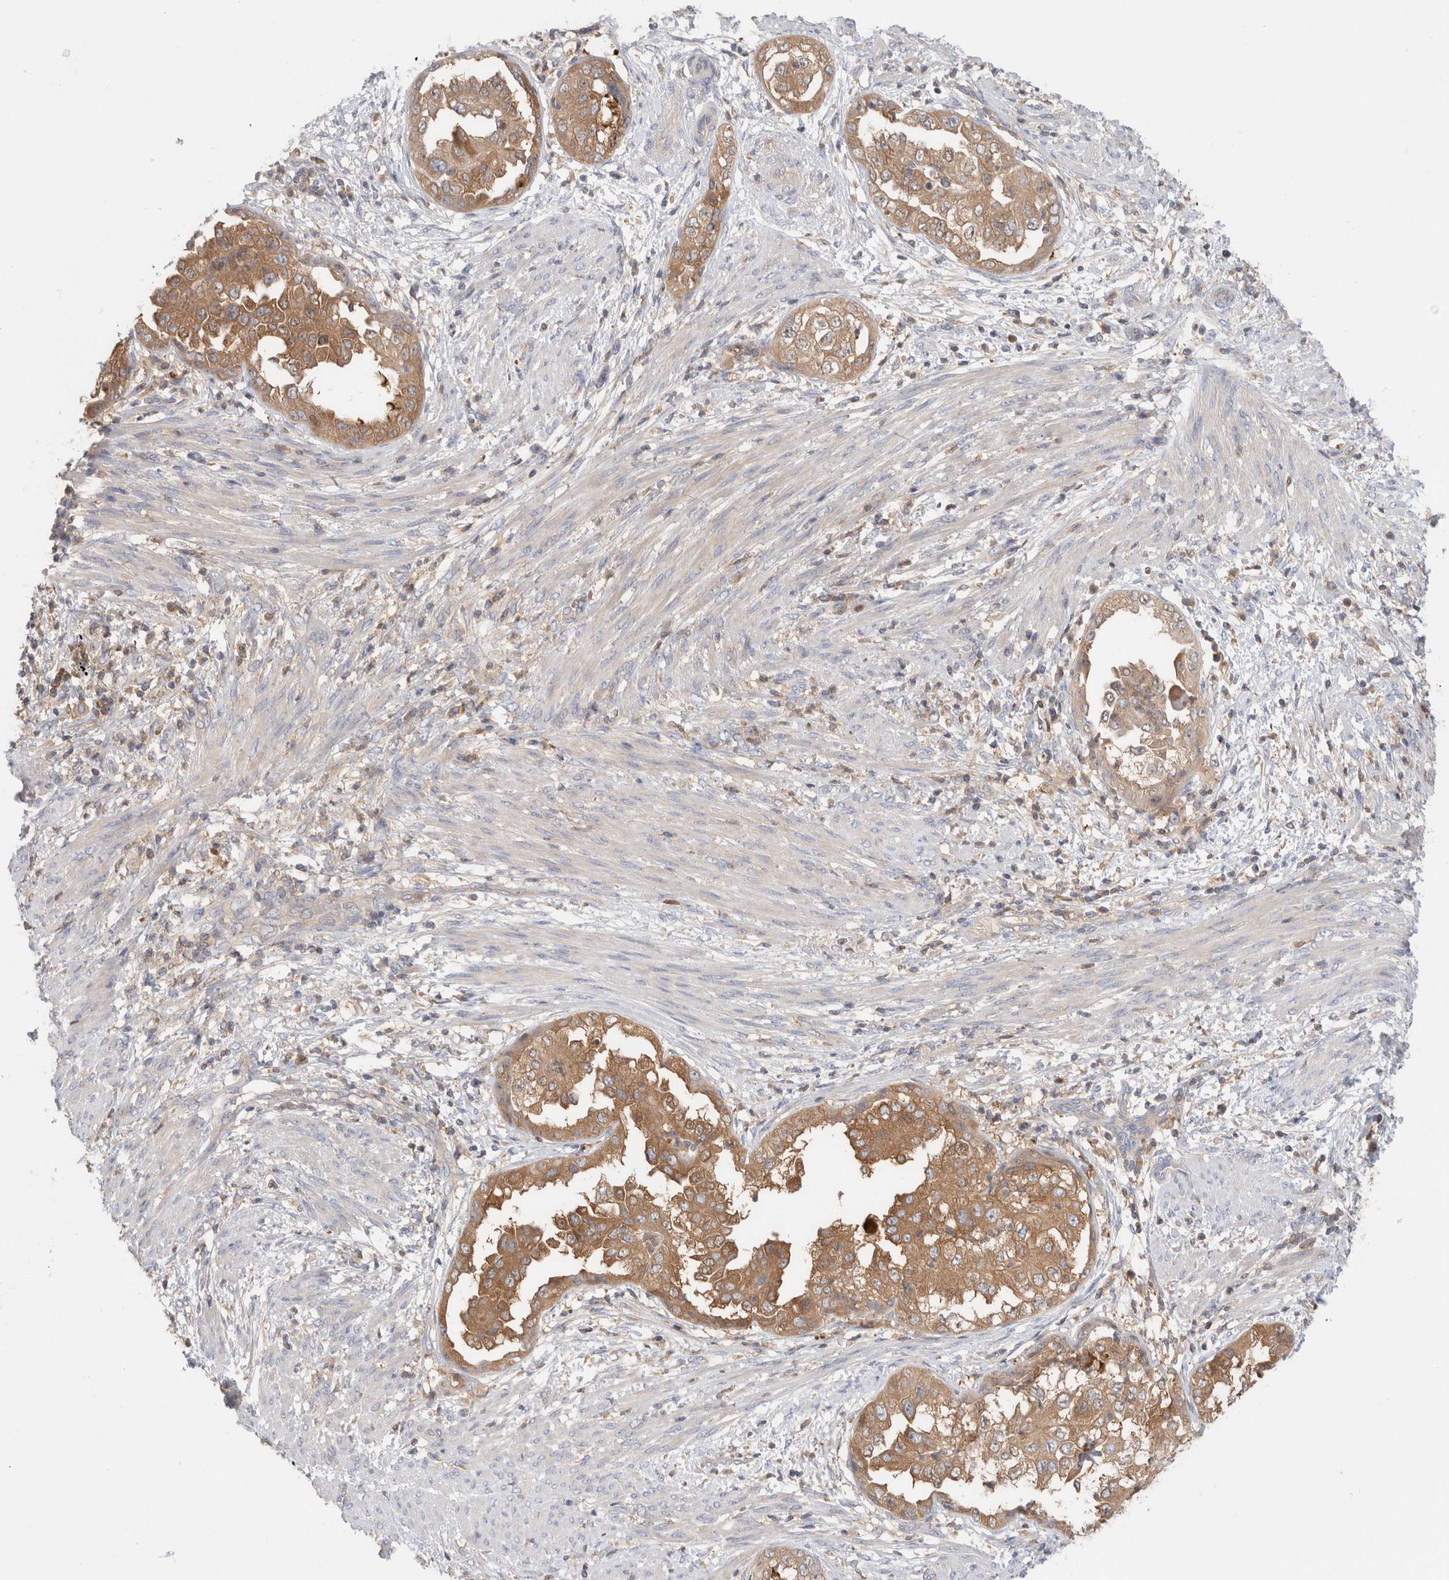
{"staining": {"intensity": "moderate", "quantity": ">75%", "location": "cytoplasmic/membranous"}, "tissue": "endometrial cancer", "cell_type": "Tumor cells", "image_type": "cancer", "snomed": [{"axis": "morphology", "description": "Adenocarcinoma, NOS"}, {"axis": "topography", "description": "Endometrium"}], "caption": "An IHC histopathology image of tumor tissue is shown. Protein staining in brown labels moderate cytoplasmic/membranous positivity in adenocarcinoma (endometrial) within tumor cells.", "gene": "KLHL14", "patient": {"sex": "female", "age": 85}}